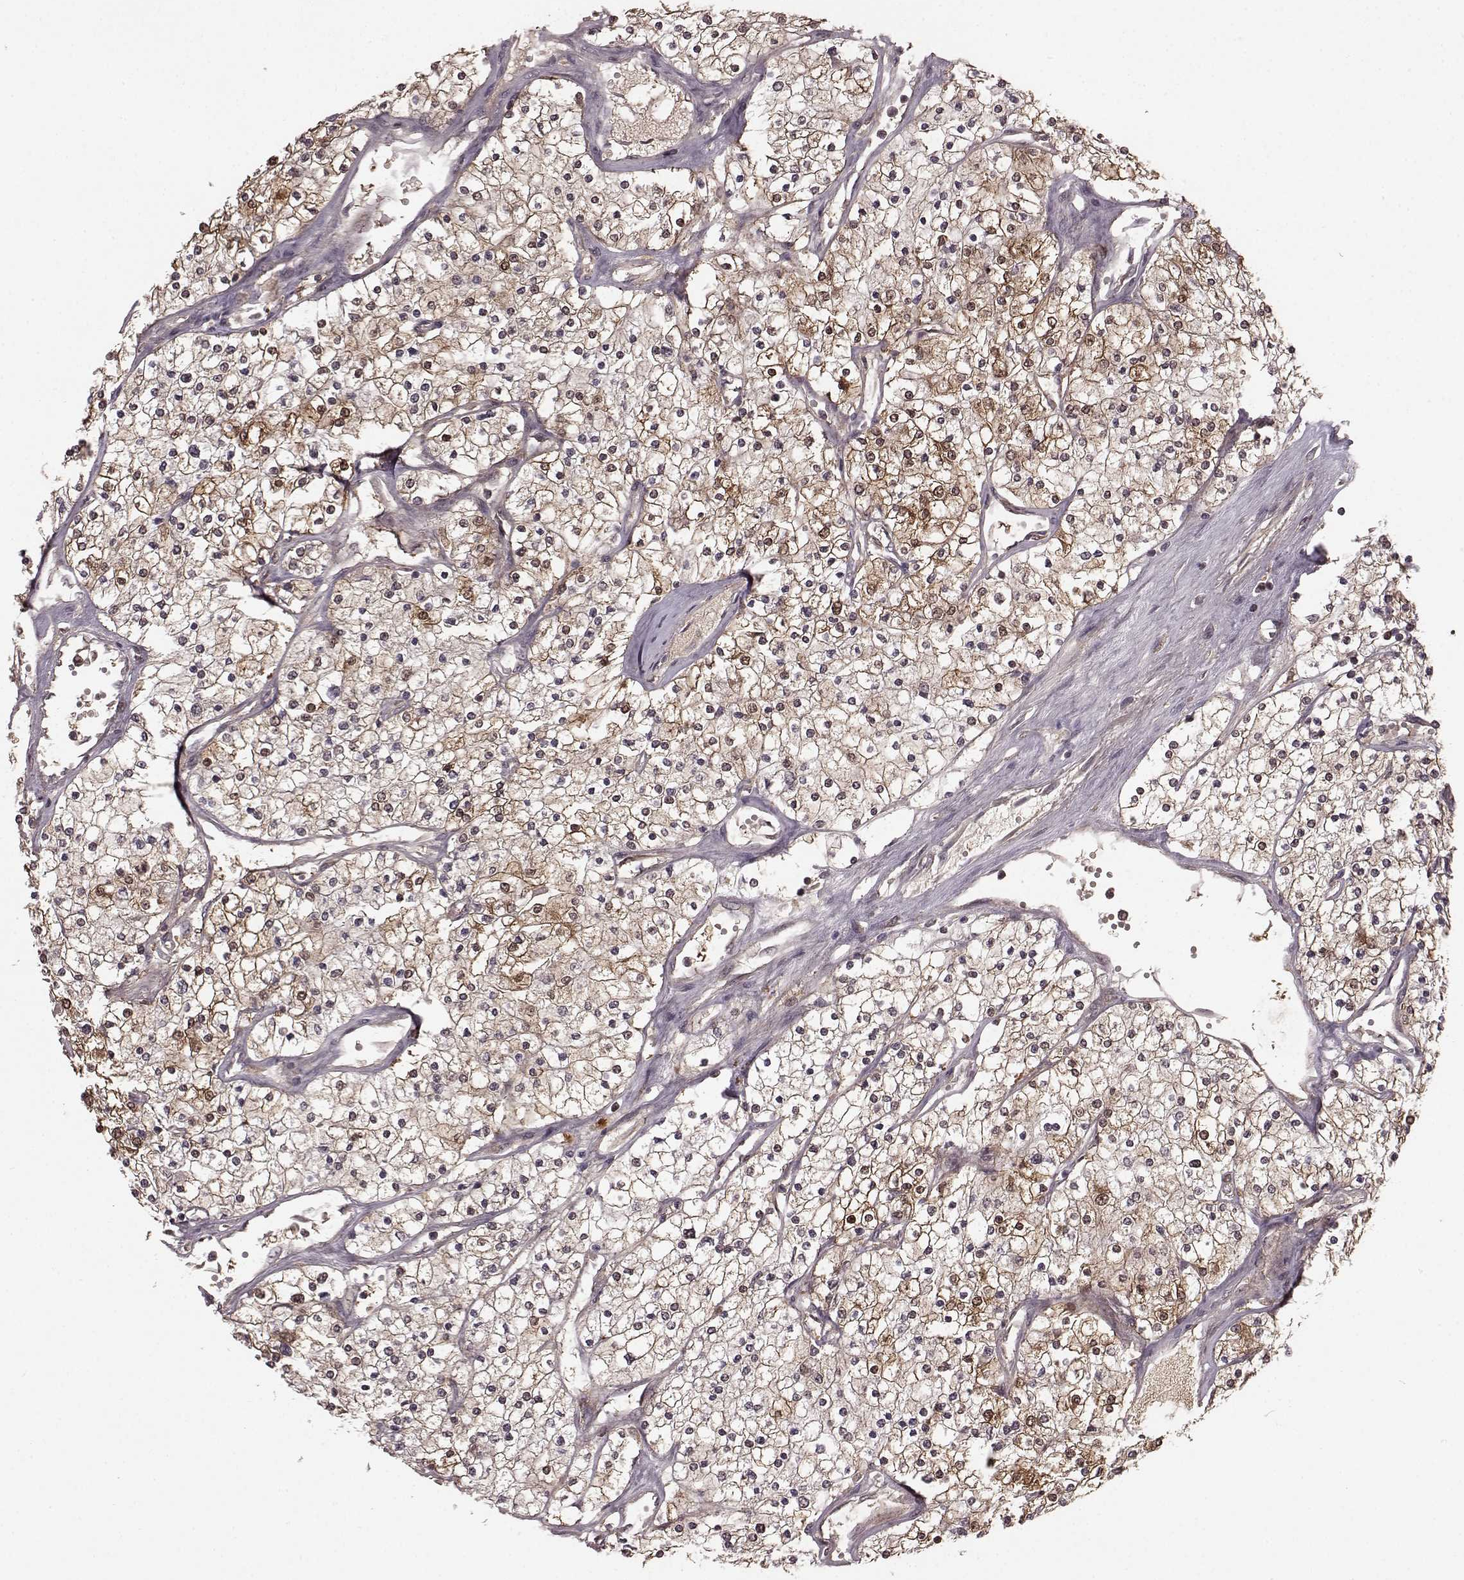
{"staining": {"intensity": "weak", "quantity": "25%-75%", "location": "cytoplasmic/membranous,nuclear"}, "tissue": "renal cancer", "cell_type": "Tumor cells", "image_type": "cancer", "snomed": [{"axis": "morphology", "description": "Adenocarcinoma, NOS"}, {"axis": "topography", "description": "Kidney"}], "caption": "Protein positivity by immunohistochemistry displays weak cytoplasmic/membranous and nuclear expression in about 25%-75% of tumor cells in adenocarcinoma (renal).", "gene": "GSS", "patient": {"sex": "male", "age": 80}}